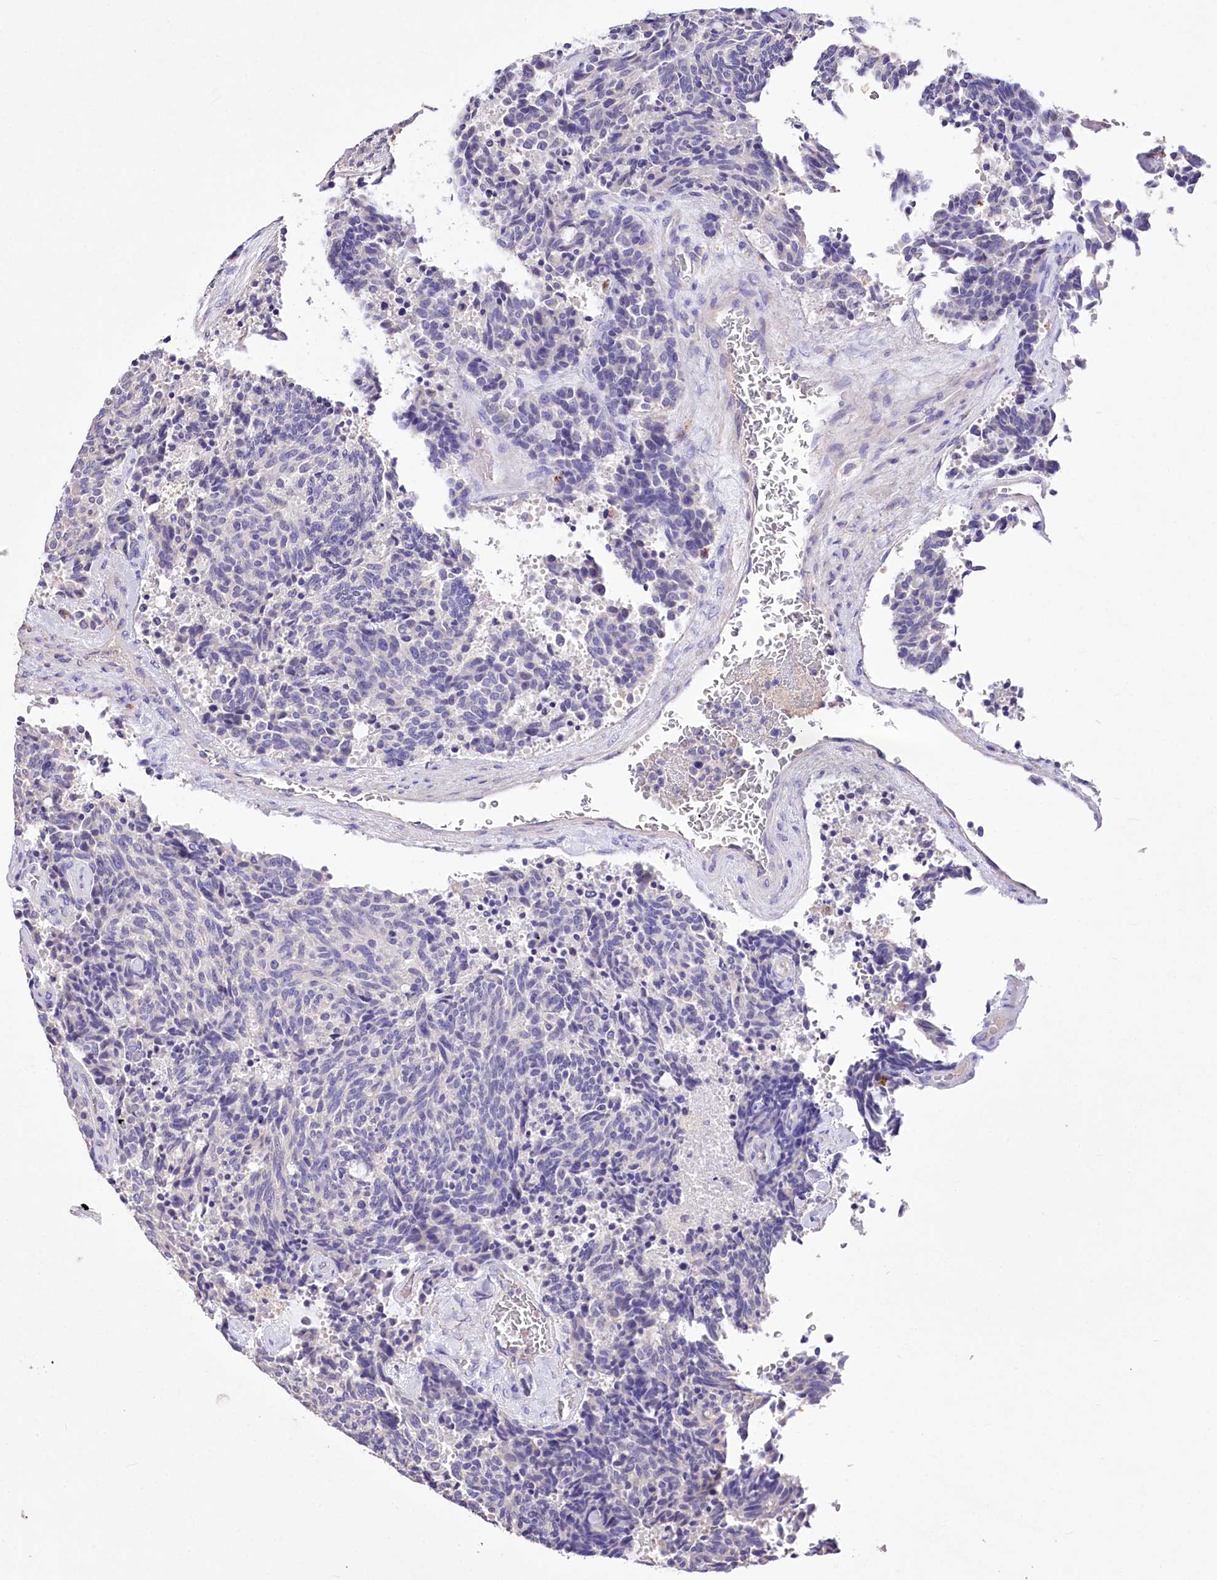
{"staining": {"intensity": "negative", "quantity": "none", "location": "none"}, "tissue": "carcinoid", "cell_type": "Tumor cells", "image_type": "cancer", "snomed": [{"axis": "morphology", "description": "Carcinoid, malignant, NOS"}, {"axis": "topography", "description": "Pancreas"}], "caption": "A photomicrograph of human malignant carcinoid is negative for staining in tumor cells. (DAB (3,3'-diaminobenzidine) immunohistochemistry visualized using brightfield microscopy, high magnification).", "gene": "PCYOX1L", "patient": {"sex": "female", "age": 54}}